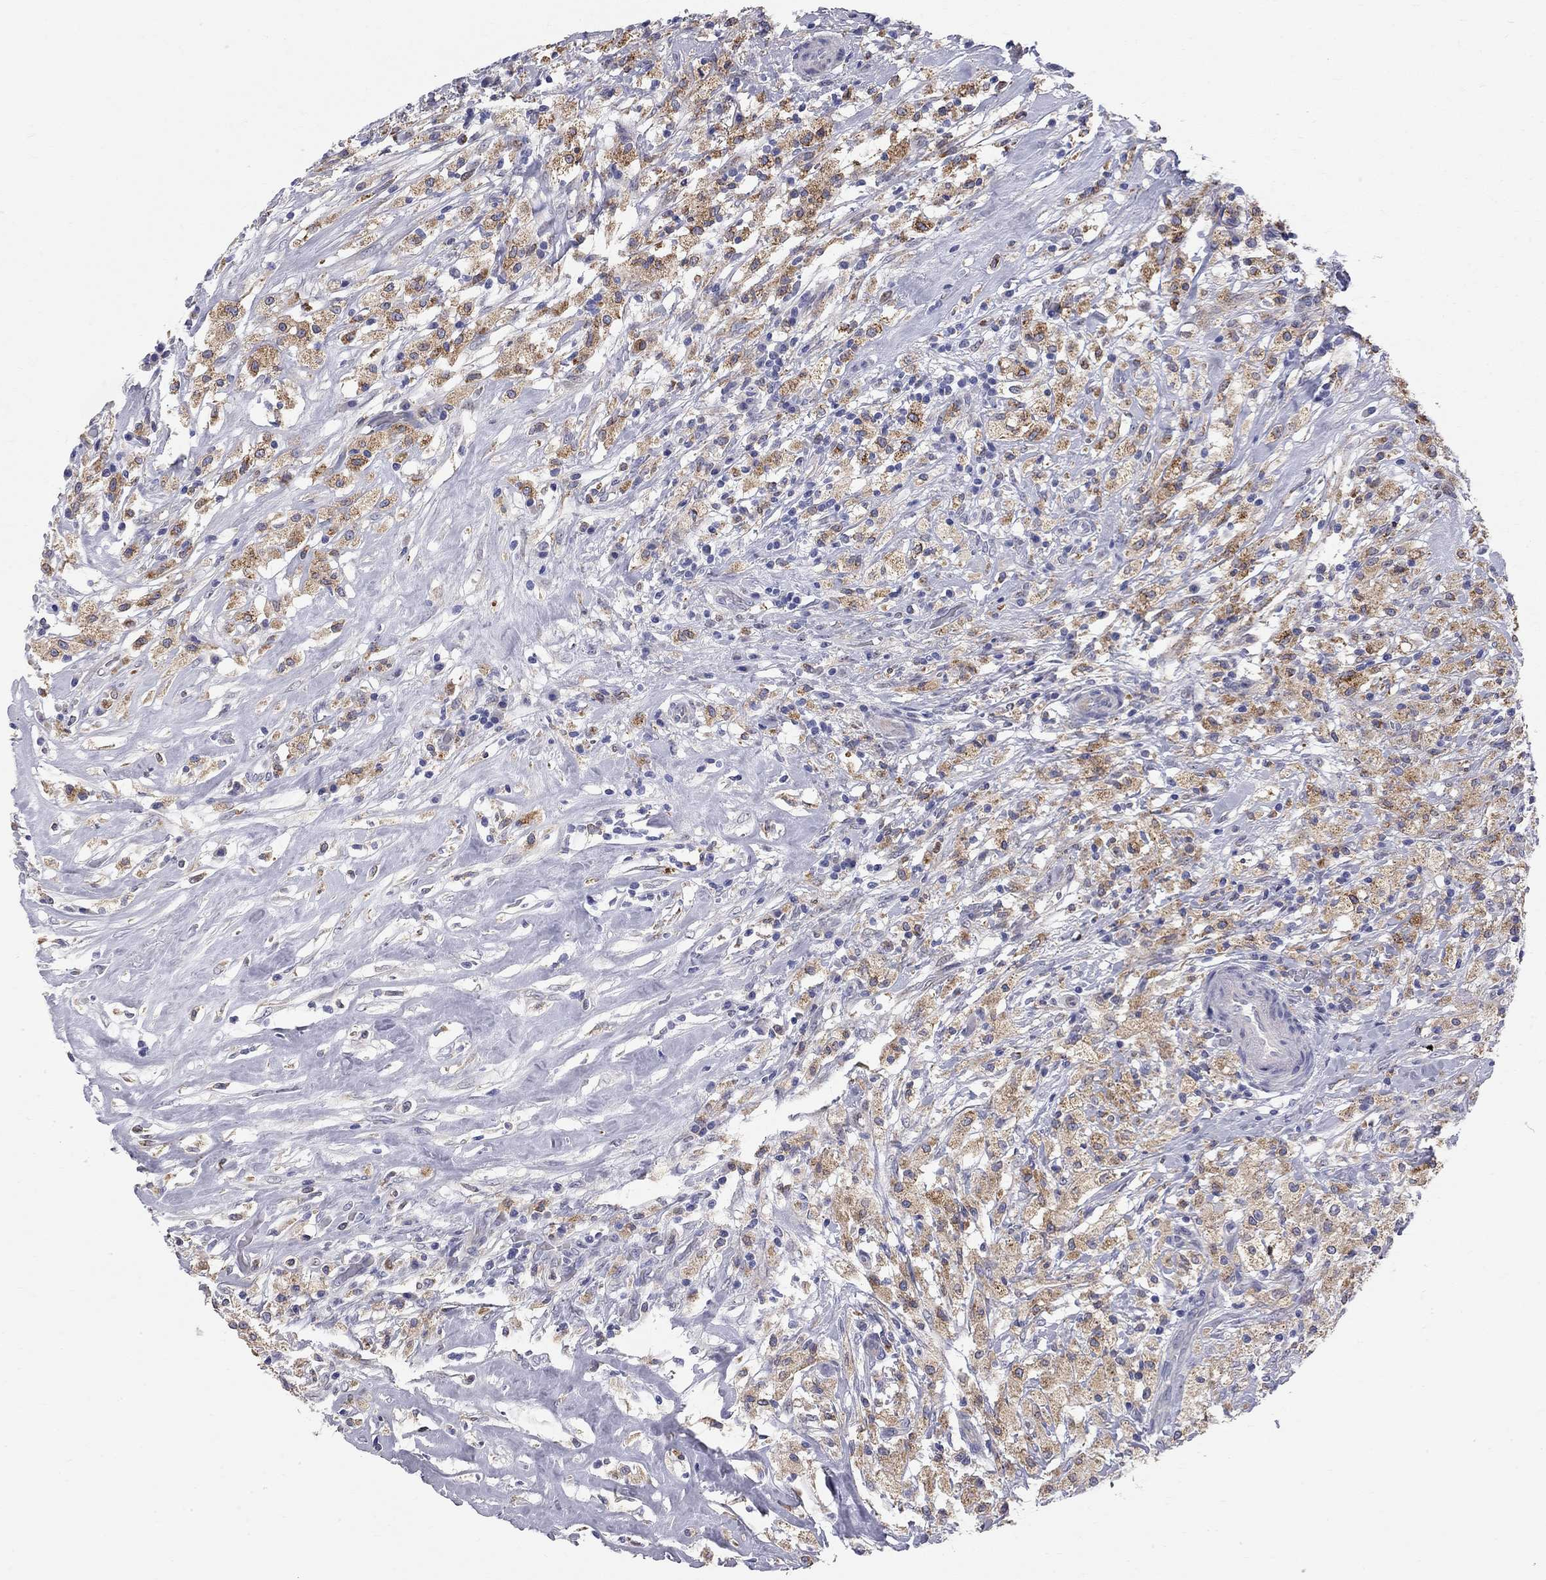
{"staining": {"intensity": "strong", "quantity": "25%-75%", "location": "cytoplasmic/membranous"}, "tissue": "testis cancer", "cell_type": "Tumor cells", "image_type": "cancer", "snomed": [{"axis": "morphology", "description": "Necrosis, NOS"}, {"axis": "morphology", "description": "Carcinoma, Embryonal, NOS"}, {"axis": "topography", "description": "Testis"}], "caption": "A high-resolution photomicrograph shows immunohistochemistry (IHC) staining of testis cancer (embryonal carcinoma), which displays strong cytoplasmic/membranous expression in approximately 25%-75% of tumor cells.", "gene": "ACSL1", "patient": {"sex": "male", "age": 19}}